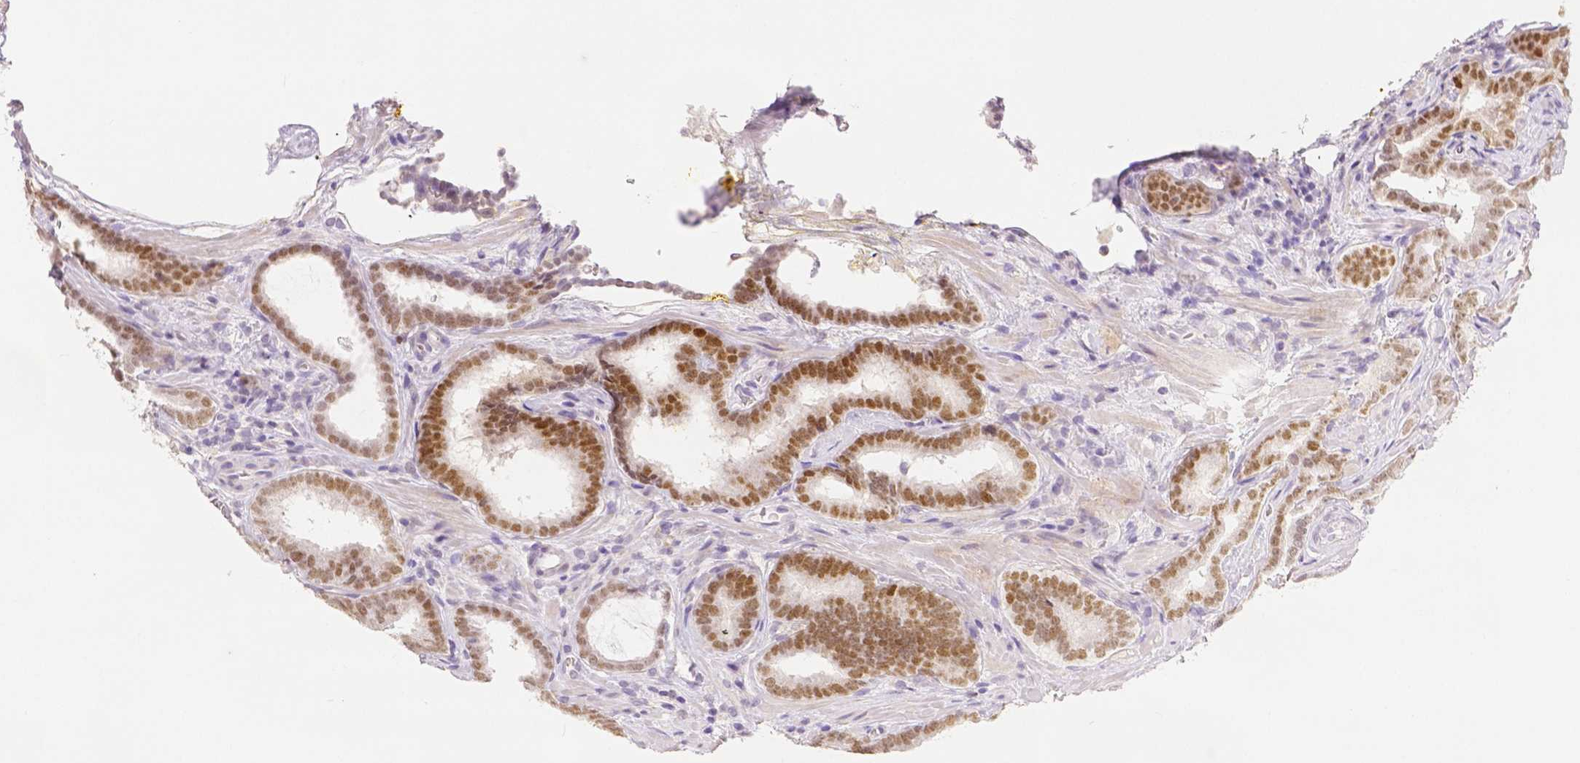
{"staining": {"intensity": "moderate", "quantity": ">75%", "location": "nuclear"}, "tissue": "prostate cancer", "cell_type": "Tumor cells", "image_type": "cancer", "snomed": [{"axis": "morphology", "description": "Adenocarcinoma, Low grade"}, {"axis": "topography", "description": "Prostate"}], "caption": "Immunohistochemical staining of human prostate cancer (adenocarcinoma (low-grade)) reveals medium levels of moderate nuclear protein positivity in approximately >75% of tumor cells. (DAB = brown stain, brightfield microscopy at high magnification).", "gene": "HNF1B", "patient": {"sex": "male", "age": 63}}